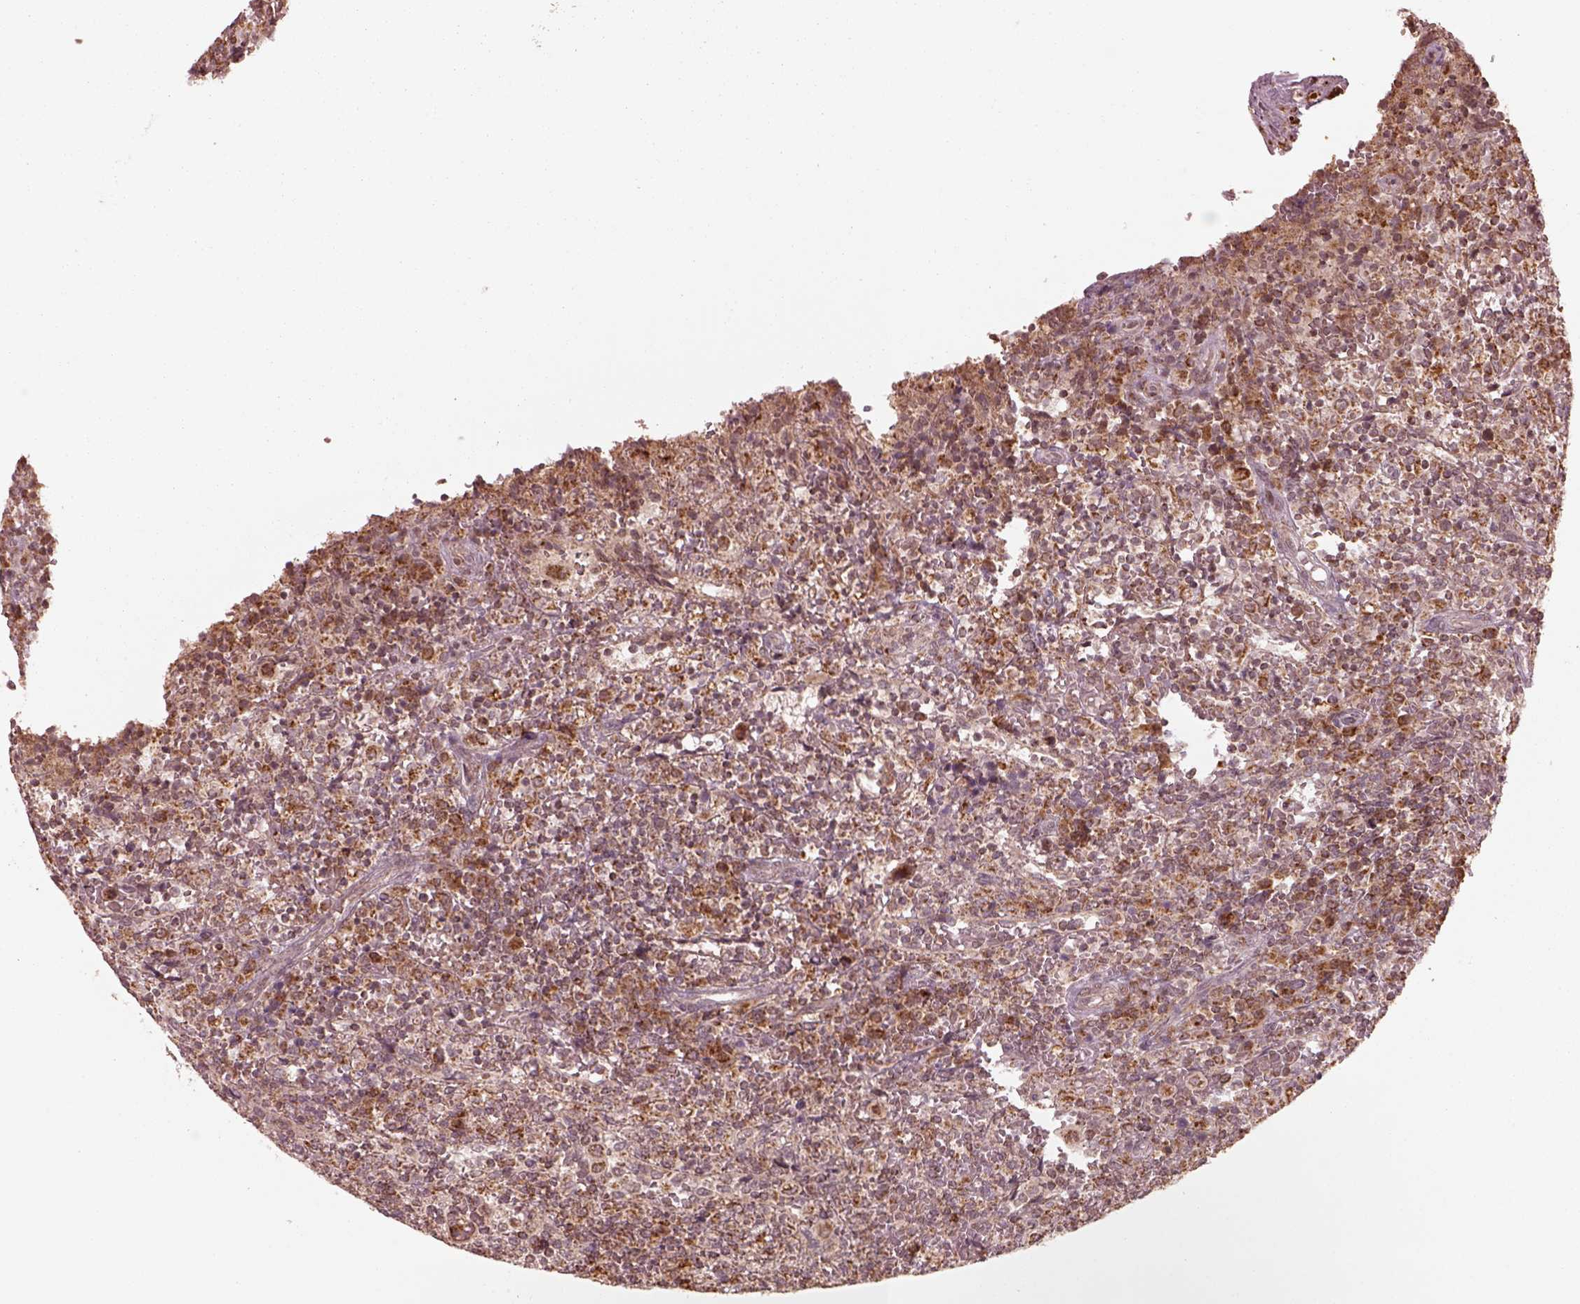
{"staining": {"intensity": "strong", "quantity": ">75%", "location": "cytoplasmic/membranous"}, "tissue": "lymphoma", "cell_type": "Tumor cells", "image_type": "cancer", "snomed": [{"axis": "morphology", "description": "Malignant lymphoma, non-Hodgkin's type, Low grade"}, {"axis": "topography", "description": "Spleen"}], "caption": "Immunohistochemical staining of malignant lymphoma, non-Hodgkin's type (low-grade) reveals high levels of strong cytoplasmic/membranous staining in approximately >75% of tumor cells.", "gene": "SEL1L3", "patient": {"sex": "male", "age": 62}}